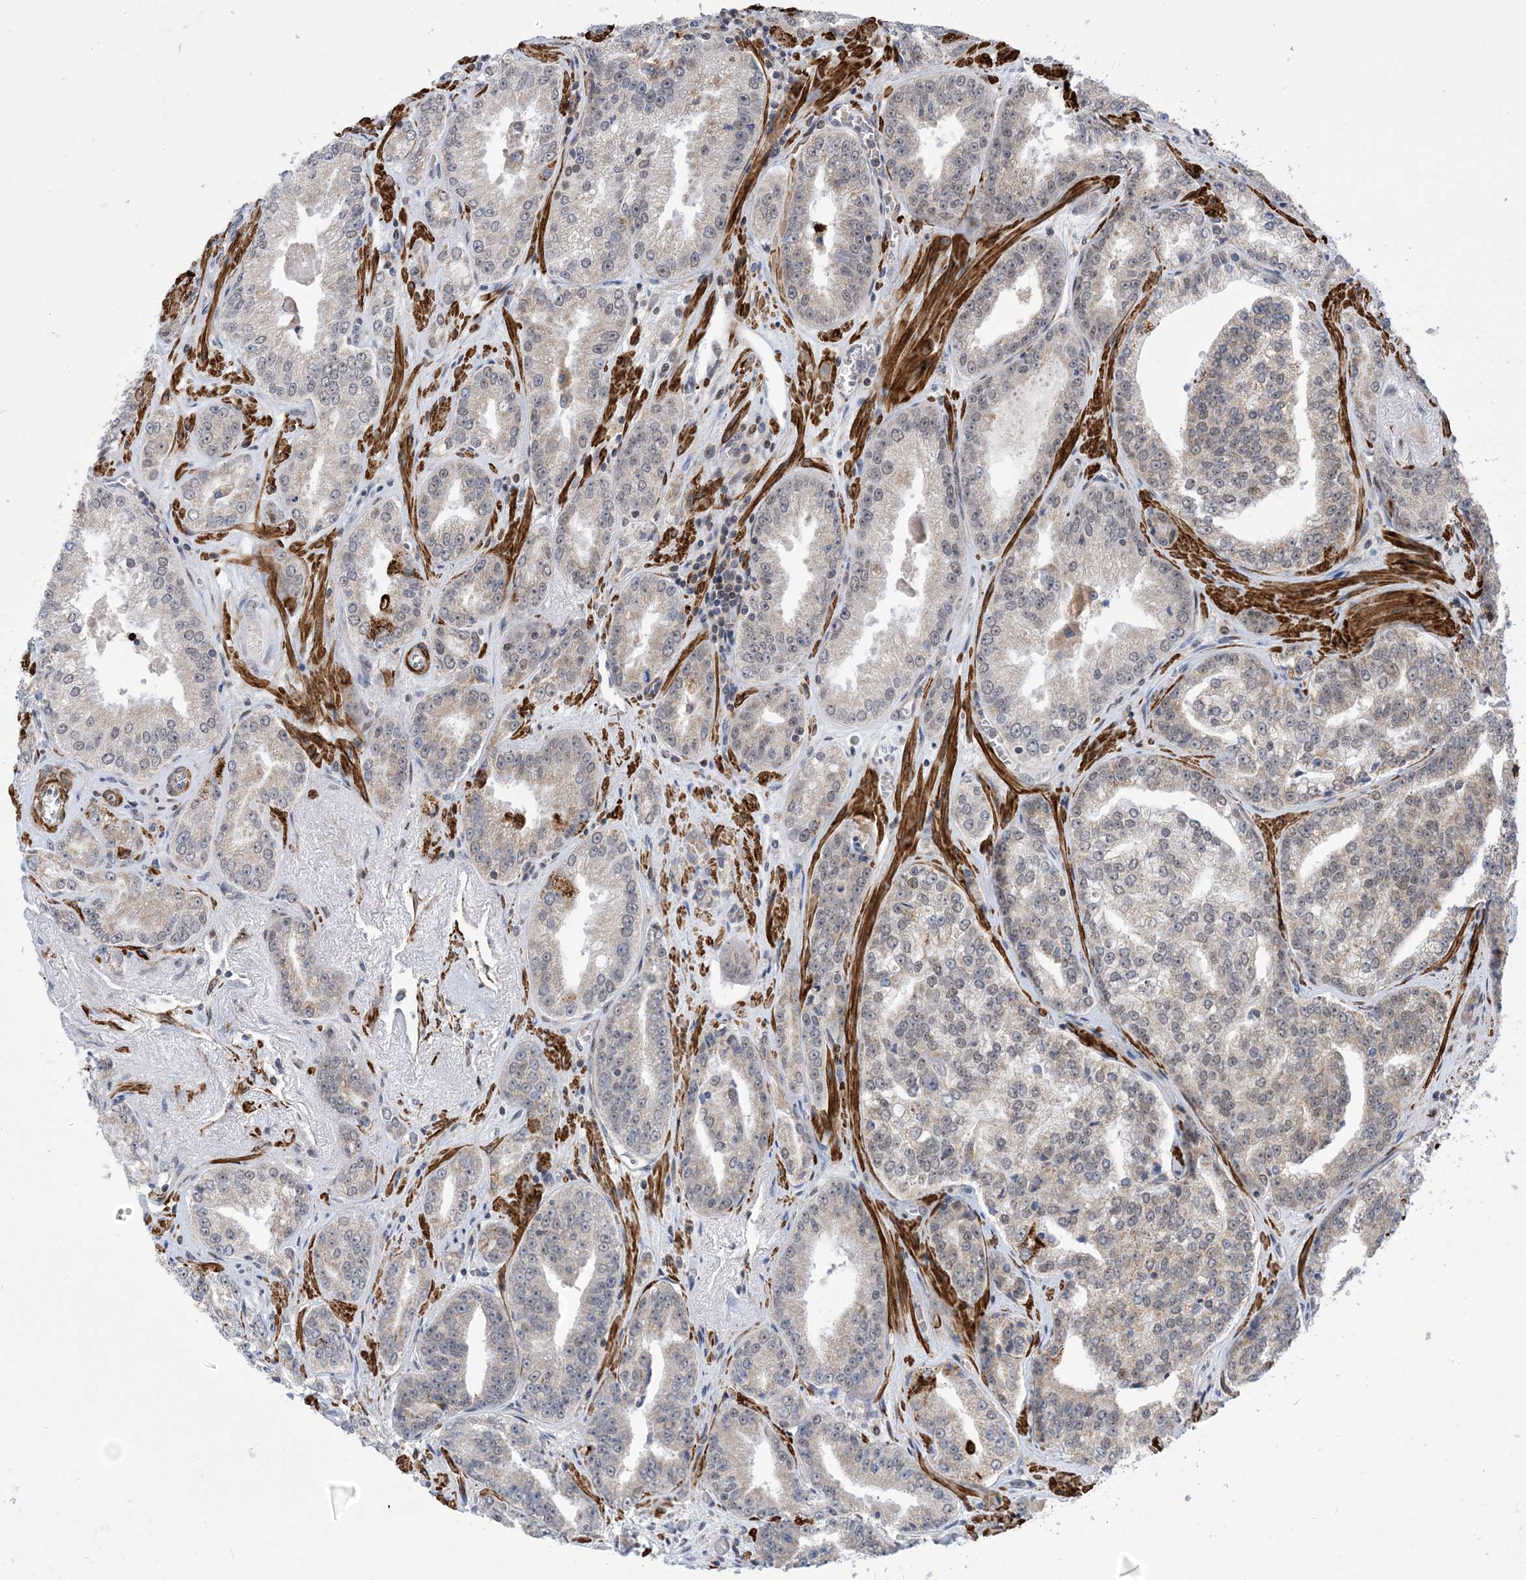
{"staining": {"intensity": "weak", "quantity": "<25%", "location": "cytoplasmic/membranous"}, "tissue": "prostate cancer", "cell_type": "Tumor cells", "image_type": "cancer", "snomed": [{"axis": "morphology", "description": "Adenocarcinoma, High grade"}, {"axis": "topography", "description": "Prostate"}], "caption": "Immunohistochemistry photomicrograph of neoplastic tissue: human prostate cancer (adenocarcinoma (high-grade)) stained with DAB exhibits no significant protein positivity in tumor cells. The staining is performed using DAB (3,3'-diaminobenzidine) brown chromogen with nuclei counter-stained in using hematoxylin.", "gene": "ZNF8", "patient": {"sex": "male", "age": 71}}